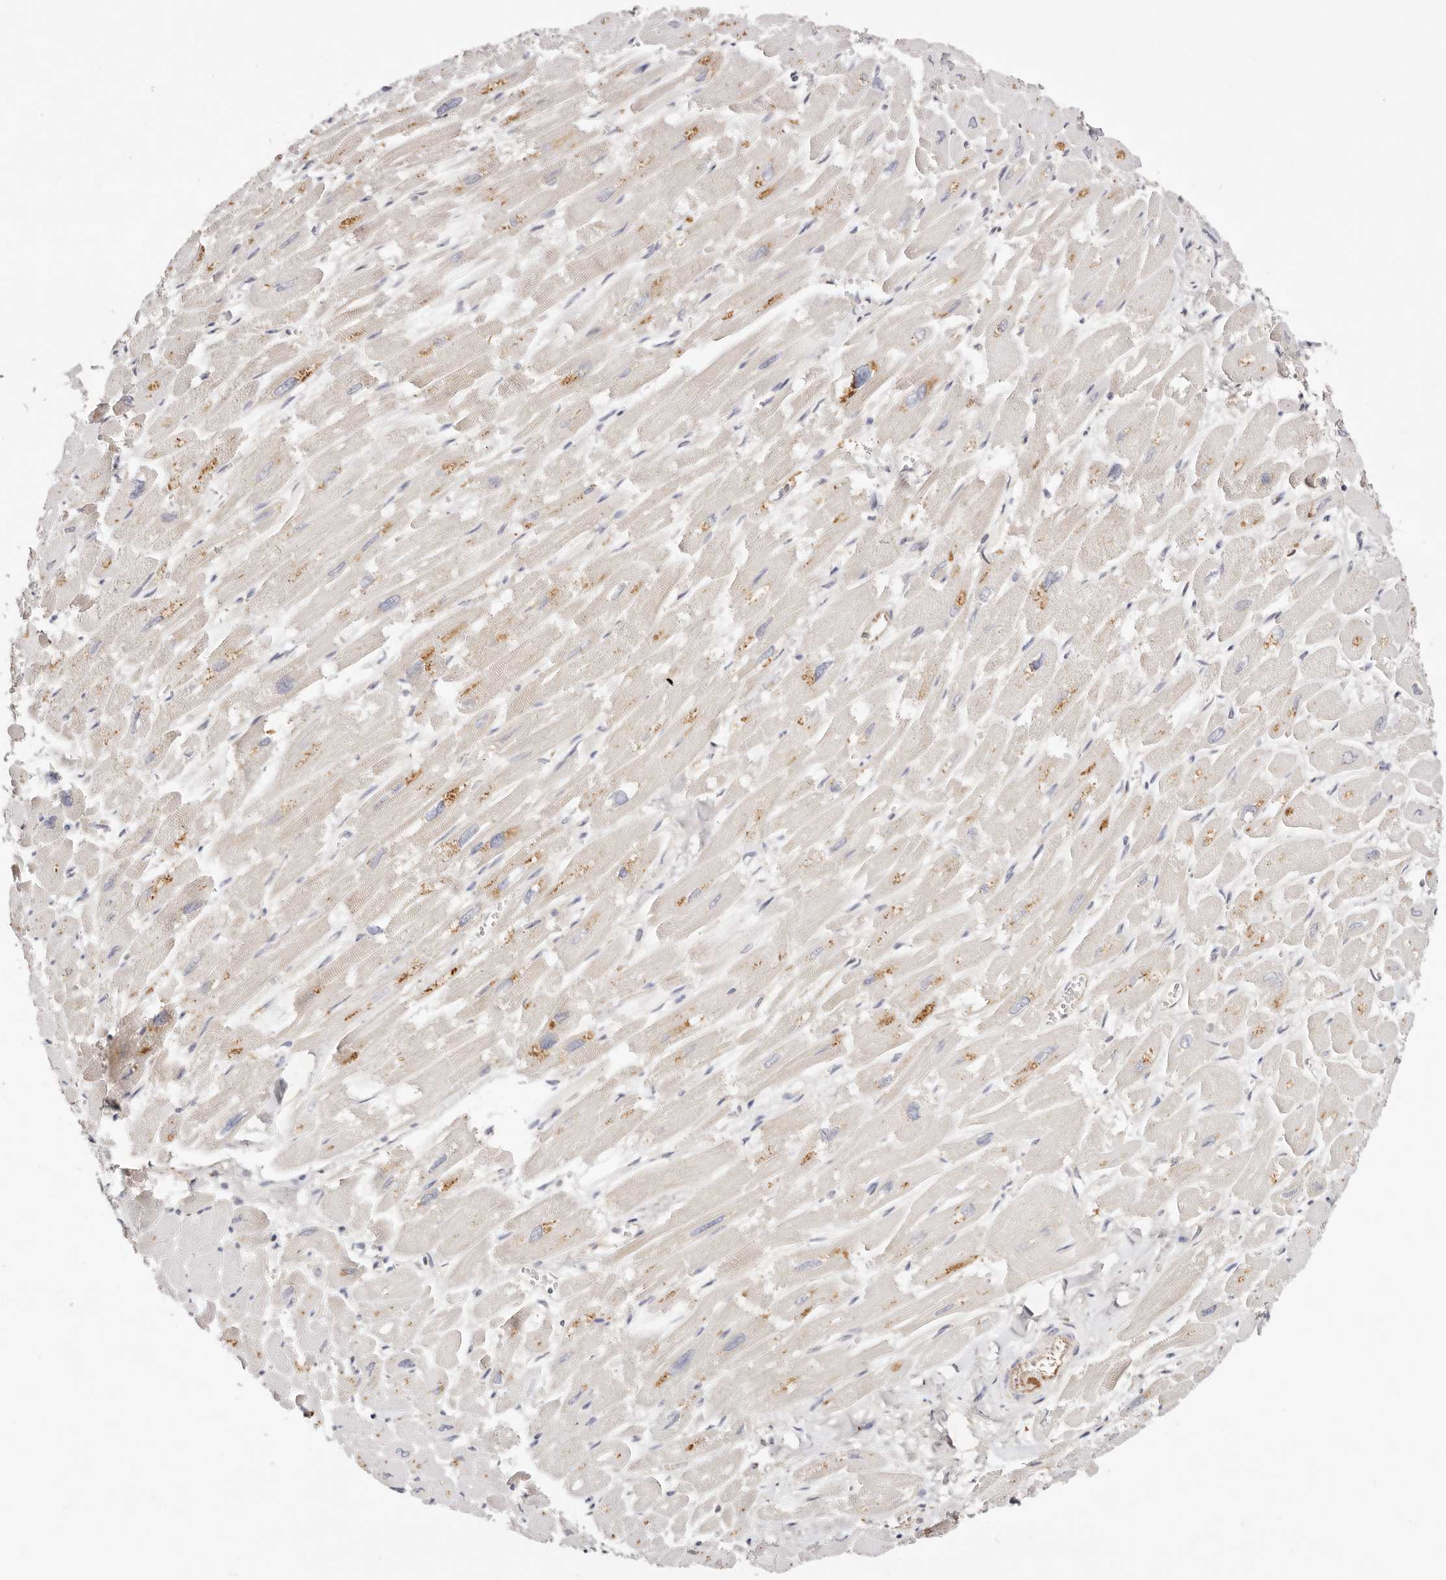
{"staining": {"intensity": "moderate", "quantity": "25%-75%", "location": "cytoplasmic/membranous"}, "tissue": "heart muscle", "cell_type": "Cardiomyocytes", "image_type": "normal", "snomed": [{"axis": "morphology", "description": "Normal tissue, NOS"}, {"axis": "topography", "description": "Heart"}], "caption": "A micrograph of human heart muscle stained for a protein shows moderate cytoplasmic/membranous brown staining in cardiomyocytes.", "gene": "GNA13", "patient": {"sex": "male", "age": 54}}